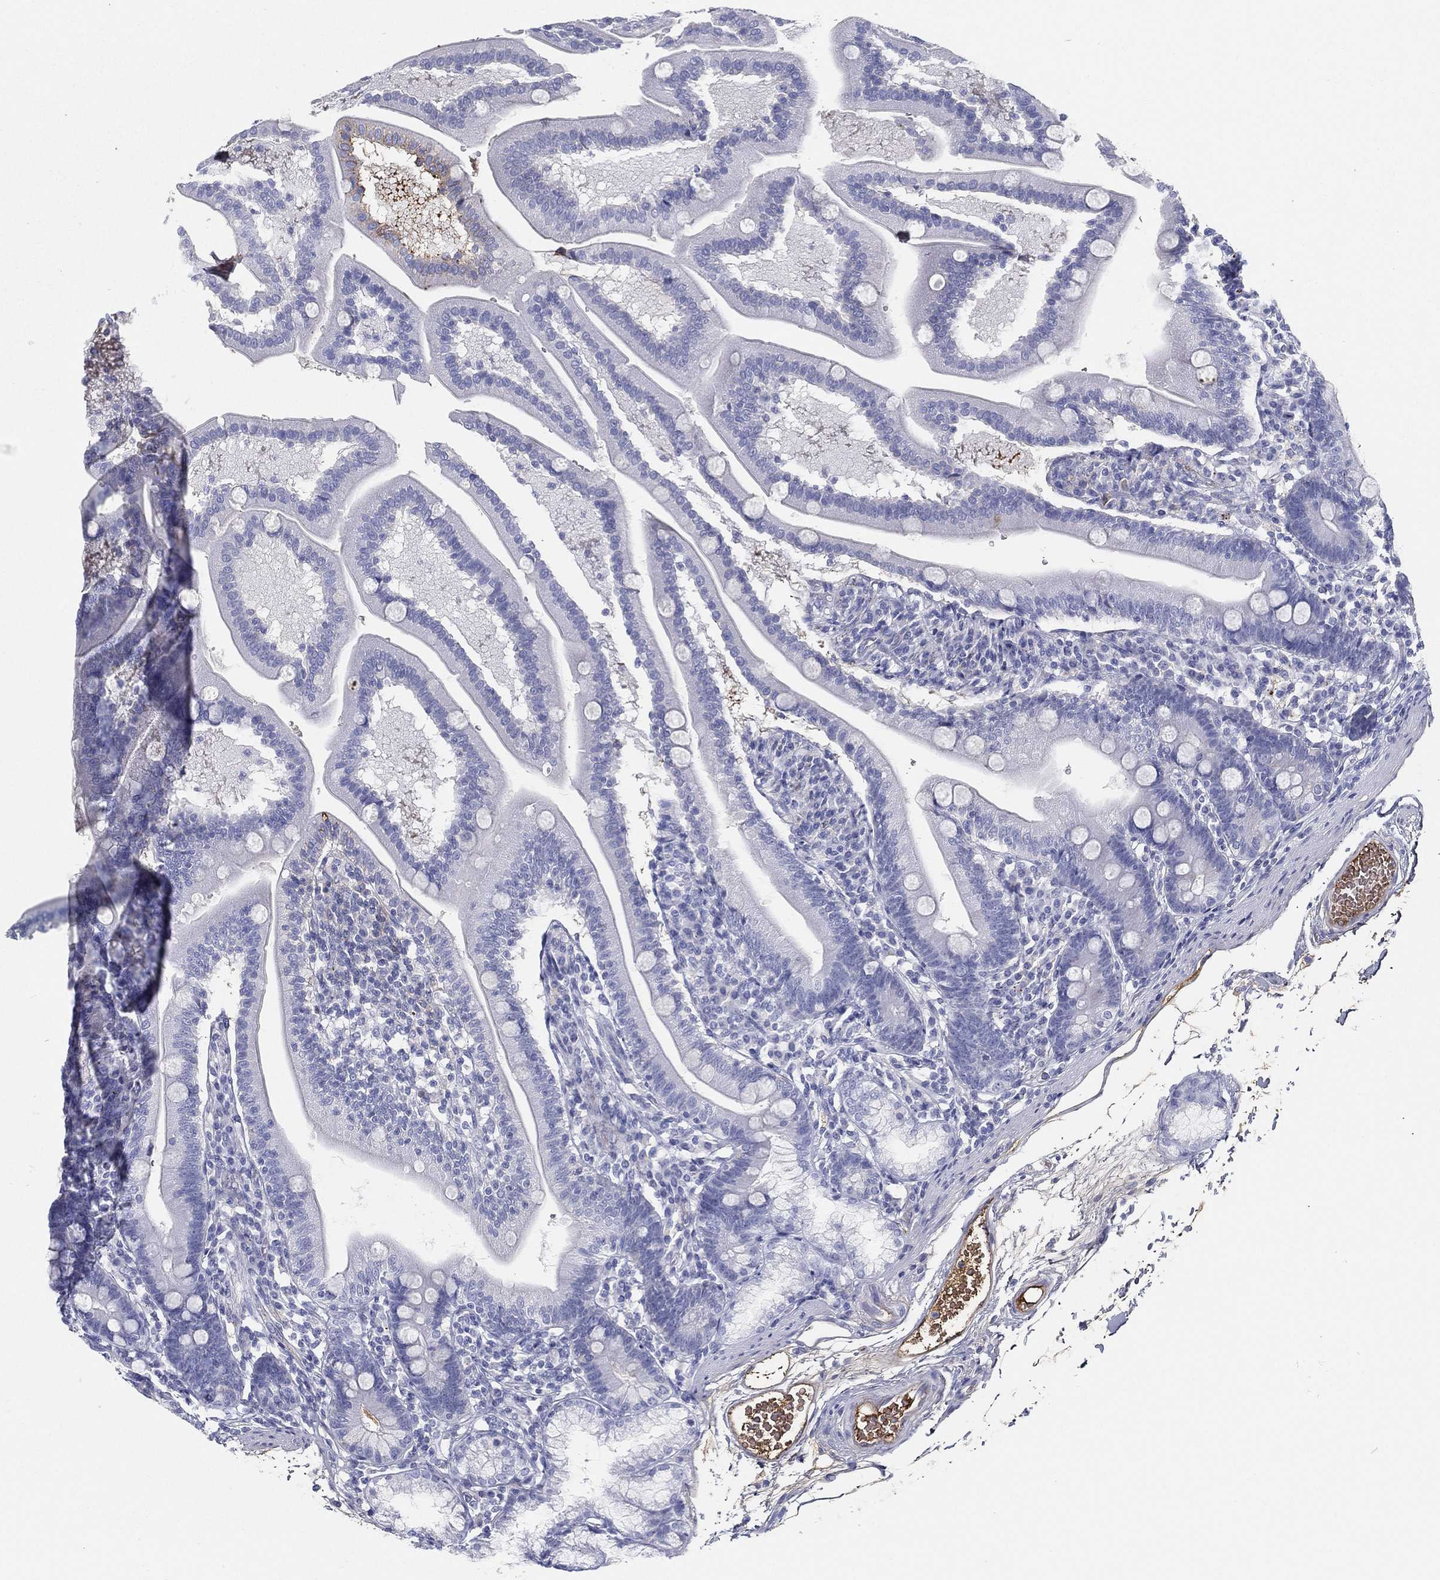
{"staining": {"intensity": "negative", "quantity": "none", "location": "none"}, "tissue": "duodenum", "cell_type": "Glandular cells", "image_type": "normal", "snomed": [{"axis": "morphology", "description": "Normal tissue, NOS"}, {"axis": "topography", "description": "Duodenum"}], "caption": "This photomicrograph is of benign duodenum stained with IHC to label a protein in brown with the nuclei are counter-stained blue. There is no staining in glandular cells.", "gene": "IFNB1", "patient": {"sex": "female", "age": 67}}